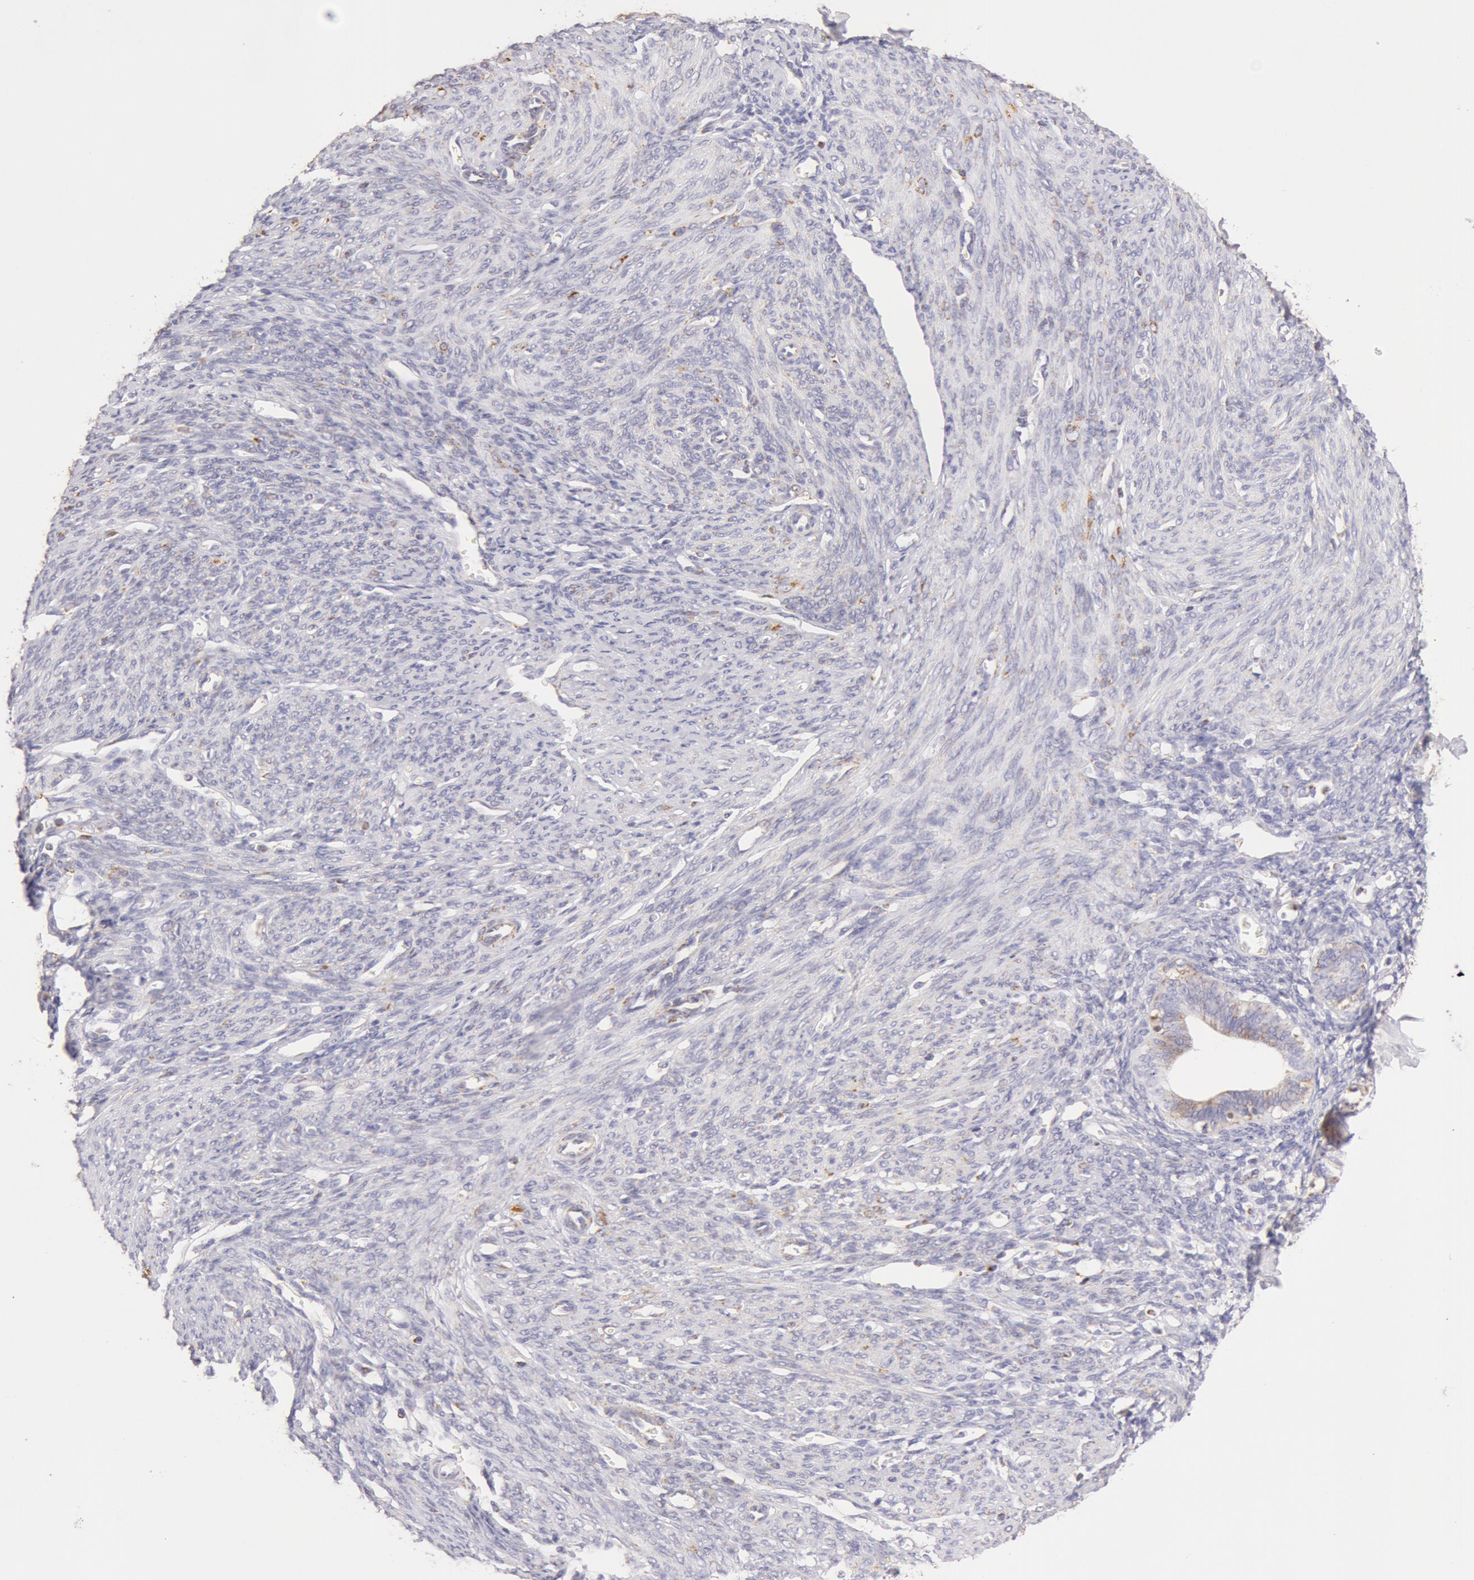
{"staining": {"intensity": "weak", "quantity": "25%-75%", "location": "cytoplasmic/membranous"}, "tissue": "endometrium", "cell_type": "Cells in endometrial stroma", "image_type": "normal", "snomed": [{"axis": "morphology", "description": "Normal tissue, NOS"}, {"axis": "topography", "description": "Uterus"}], "caption": "Immunohistochemical staining of unremarkable human endometrium reveals 25%-75% levels of weak cytoplasmic/membranous protein staining in about 25%-75% of cells in endometrial stroma. Immunohistochemistry stains the protein in brown and the nuclei are stained blue.", "gene": "ATP5F1B", "patient": {"sex": "female", "age": 83}}